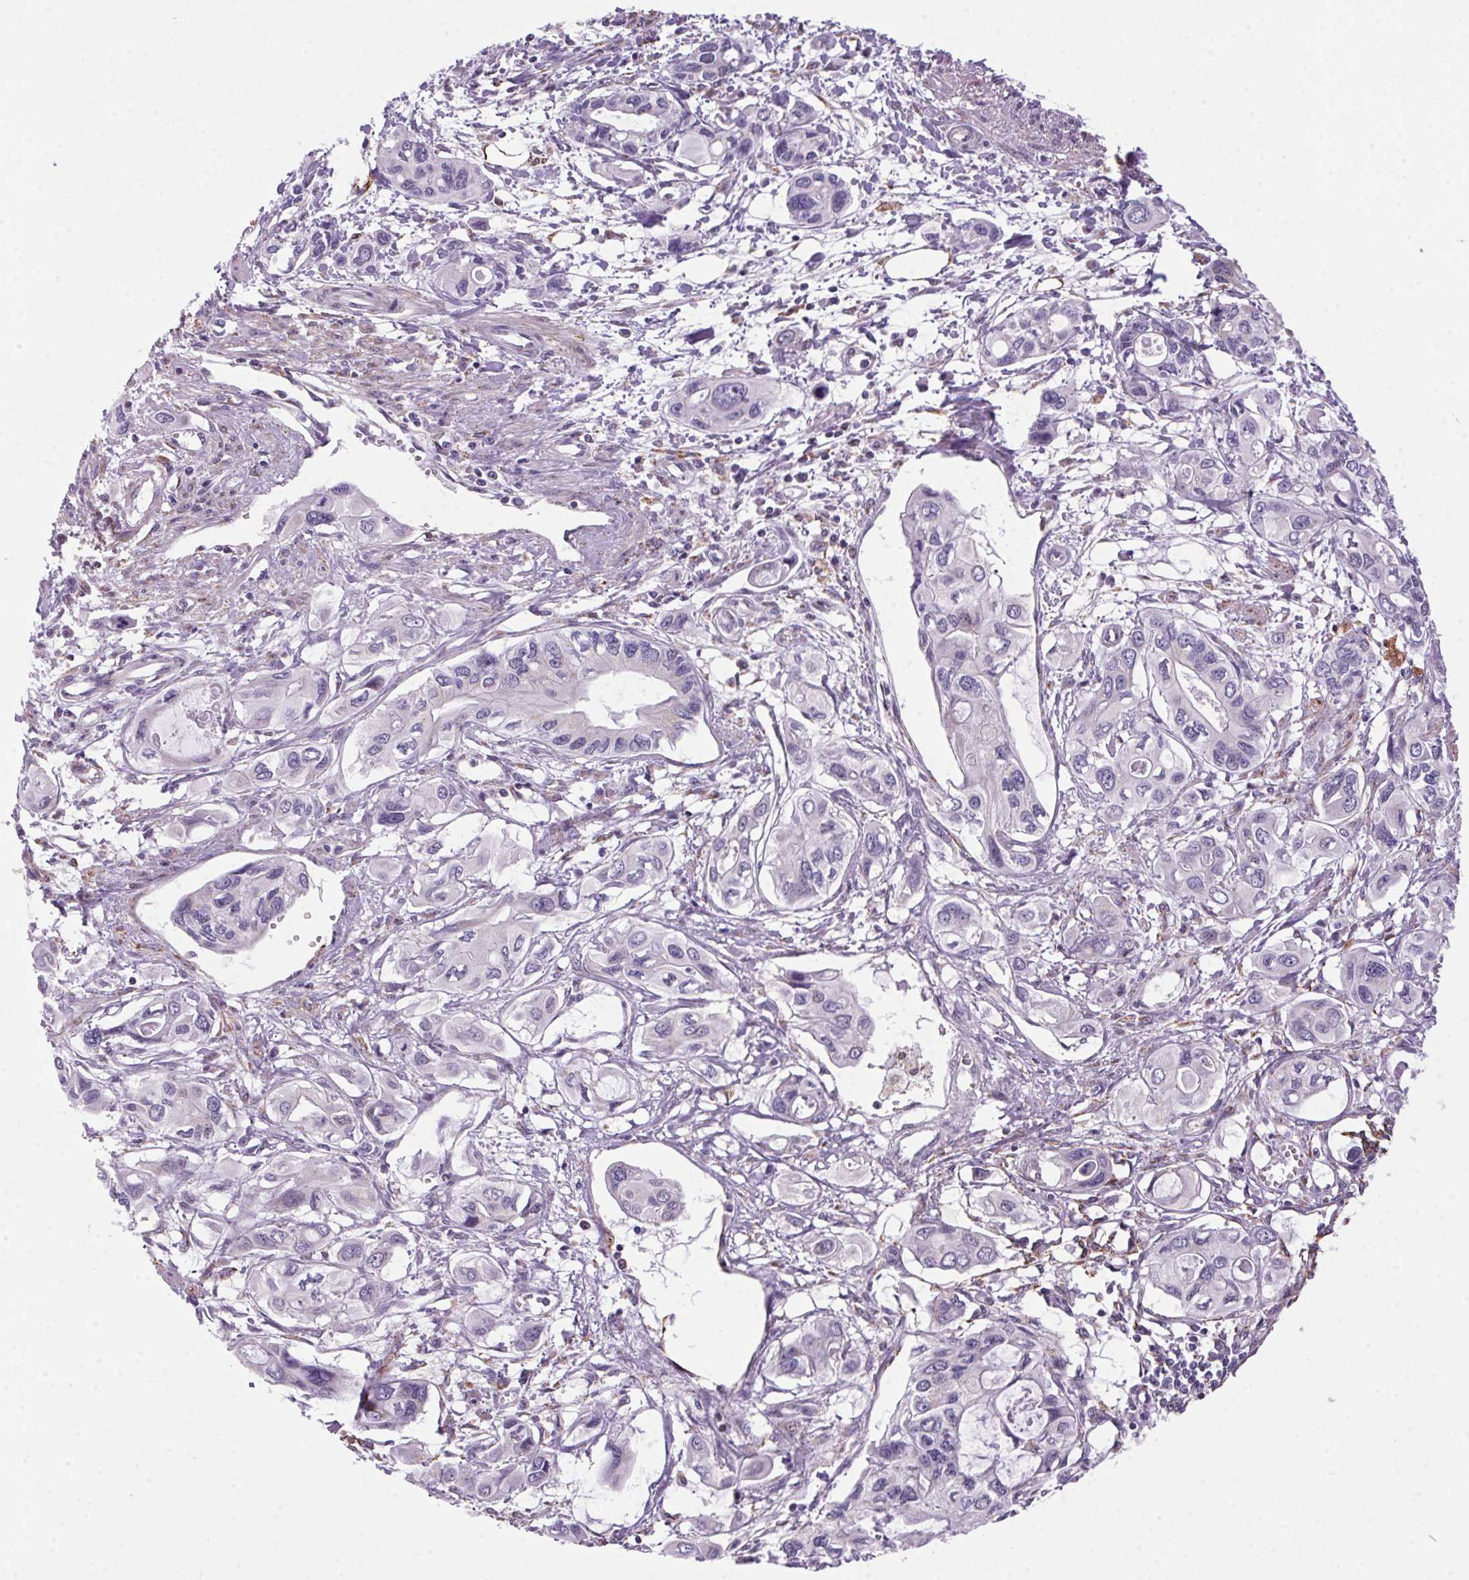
{"staining": {"intensity": "negative", "quantity": "none", "location": "none"}, "tissue": "pancreatic cancer", "cell_type": "Tumor cells", "image_type": "cancer", "snomed": [{"axis": "morphology", "description": "Adenocarcinoma, NOS"}, {"axis": "topography", "description": "Pancreas"}], "caption": "Human pancreatic adenocarcinoma stained for a protein using immunohistochemistry exhibits no staining in tumor cells.", "gene": "AKR1E2", "patient": {"sex": "male", "age": 60}}